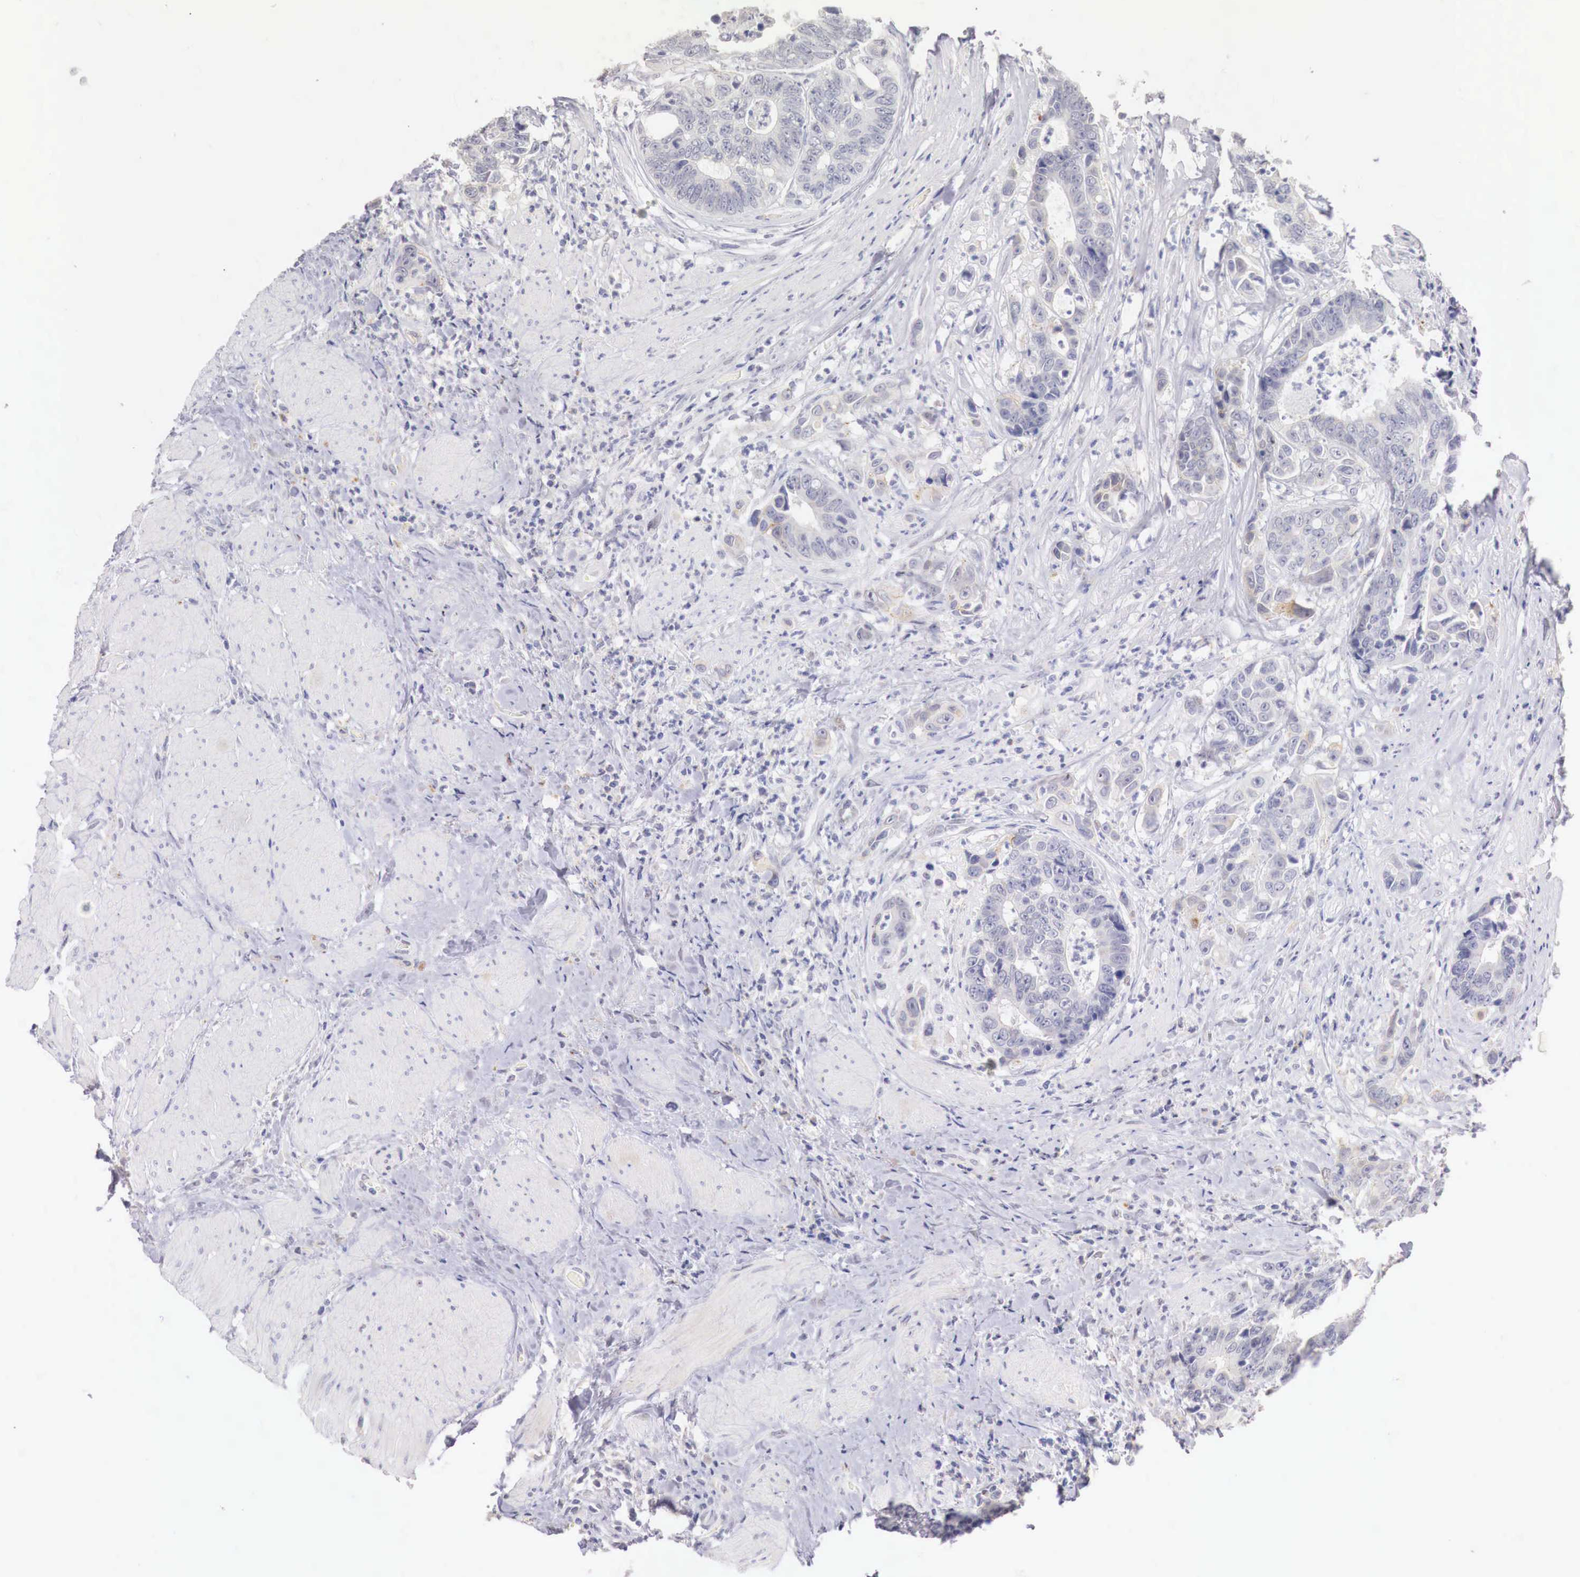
{"staining": {"intensity": "weak", "quantity": "<25%", "location": "cytoplasmic/membranous"}, "tissue": "colorectal cancer", "cell_type": "Tumor cells", "image_type": "cancer", "snomed": [{"axis": "morphology", "description": "Adenocarcinoma, NOS"}, {"axis": "topography", "description": "Rectum"}], "caption": "The micrograph exhibits no significant expression in tumor cells of colorectal cancer (adenocarcinoma). Nuclei are stained in blue.", "gene": "ITIH6", "patient": {"sex": "female", "age": 65}}